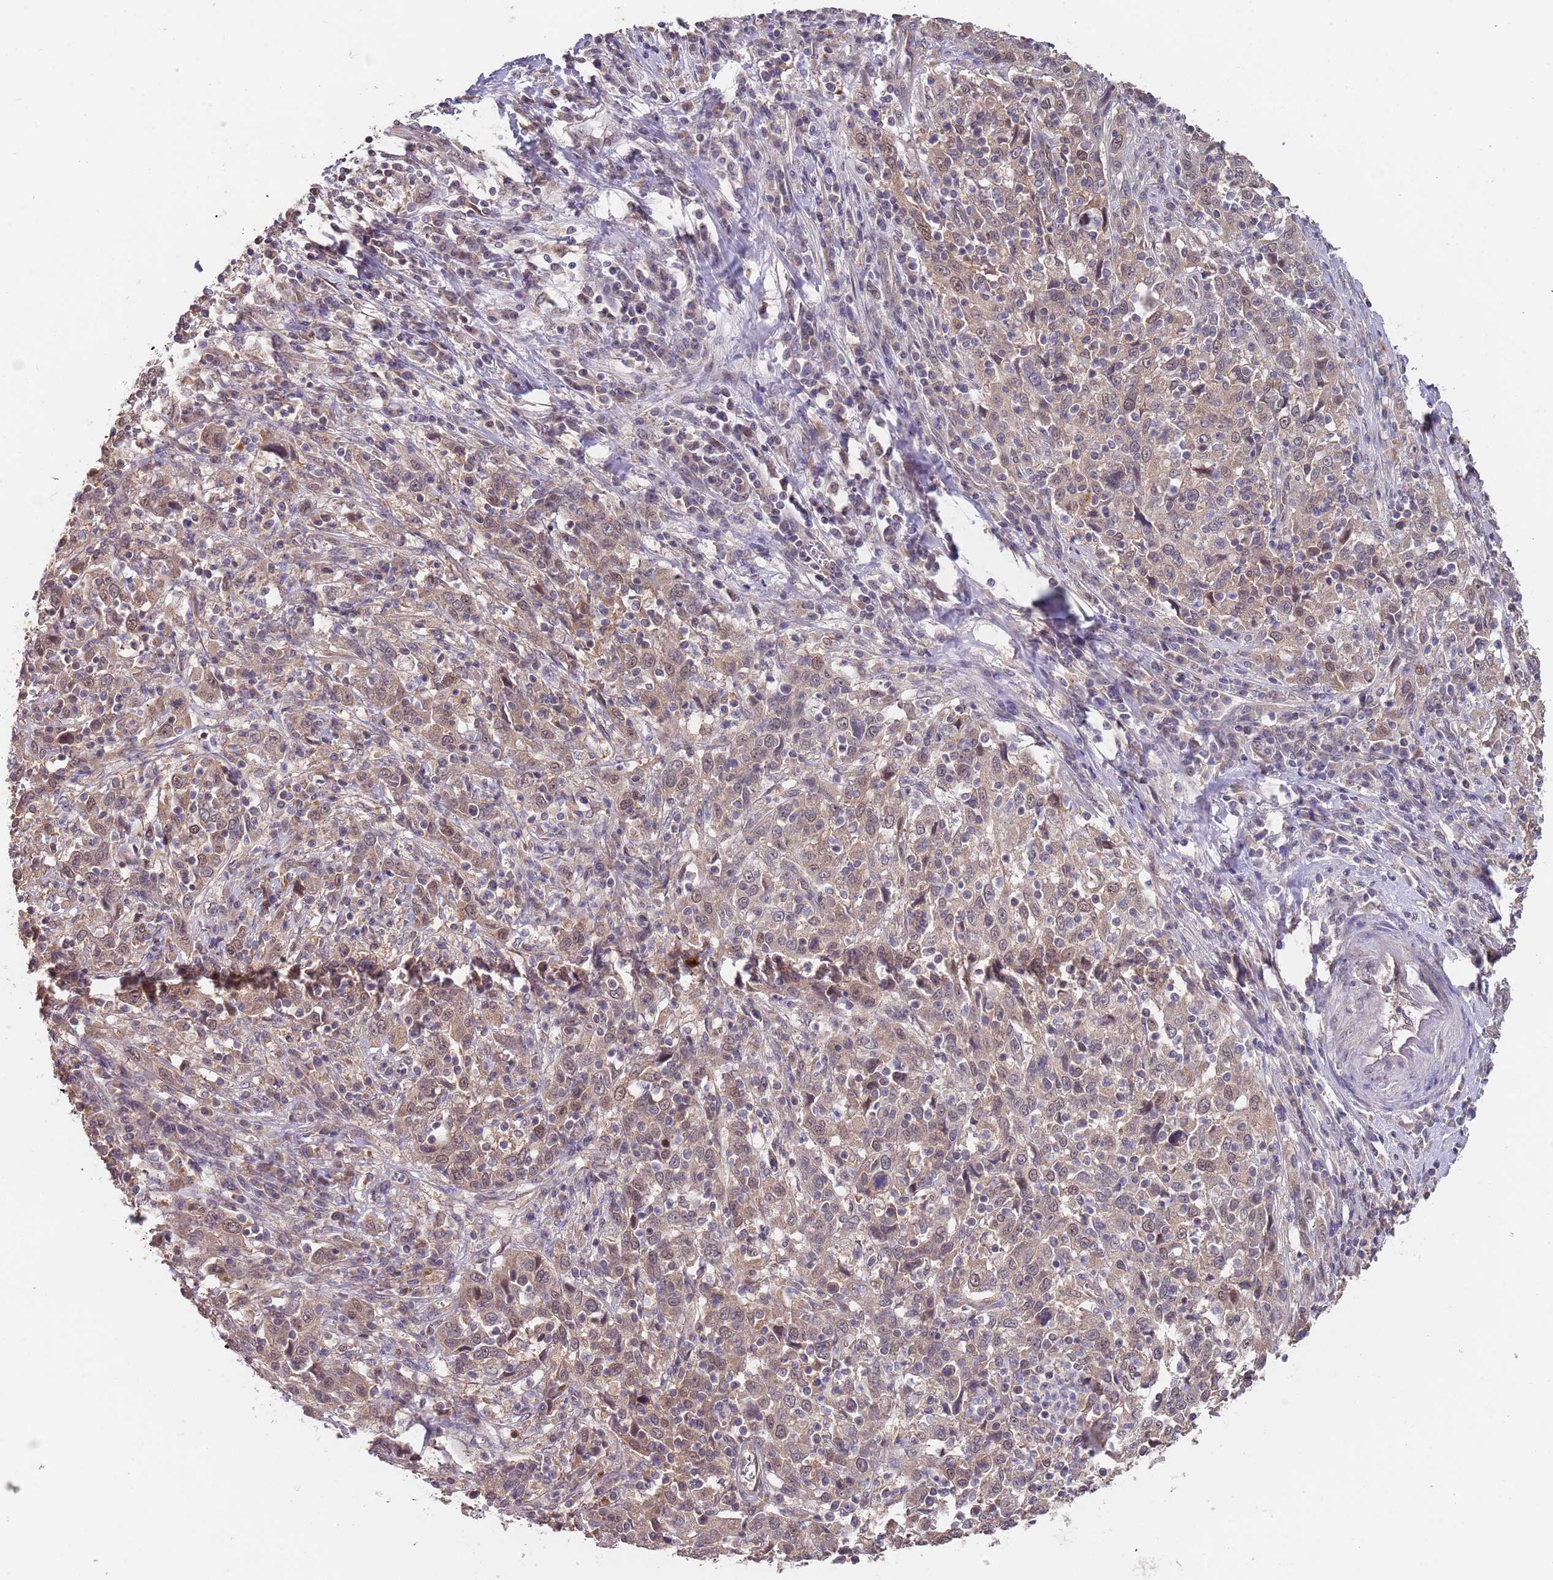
{"staining": {"intensity": "weak", "quantity": ">75%", "location": "cytoplasmic/membranous,nuclear"}, "tissue": "cervical cancer", "cell_type": "Tumor cells", "image_type": "cancer", "snomed": [{"axis": "morphology", "description": "Squamous cell carcinoma, NOS"}, {"axis": "topography", "description": "Cervix"}], "caption": "A brown stain labels weak cytoplasmic/membranous and nuclear expression of a protein in cervical cancer (squamous cell carcinoma) tumor cells. (DAB = brown stain, brightfield microscopy at high magnification).", "gene": "TMEM64", "patient": {"sex": "female", "age": 46}}